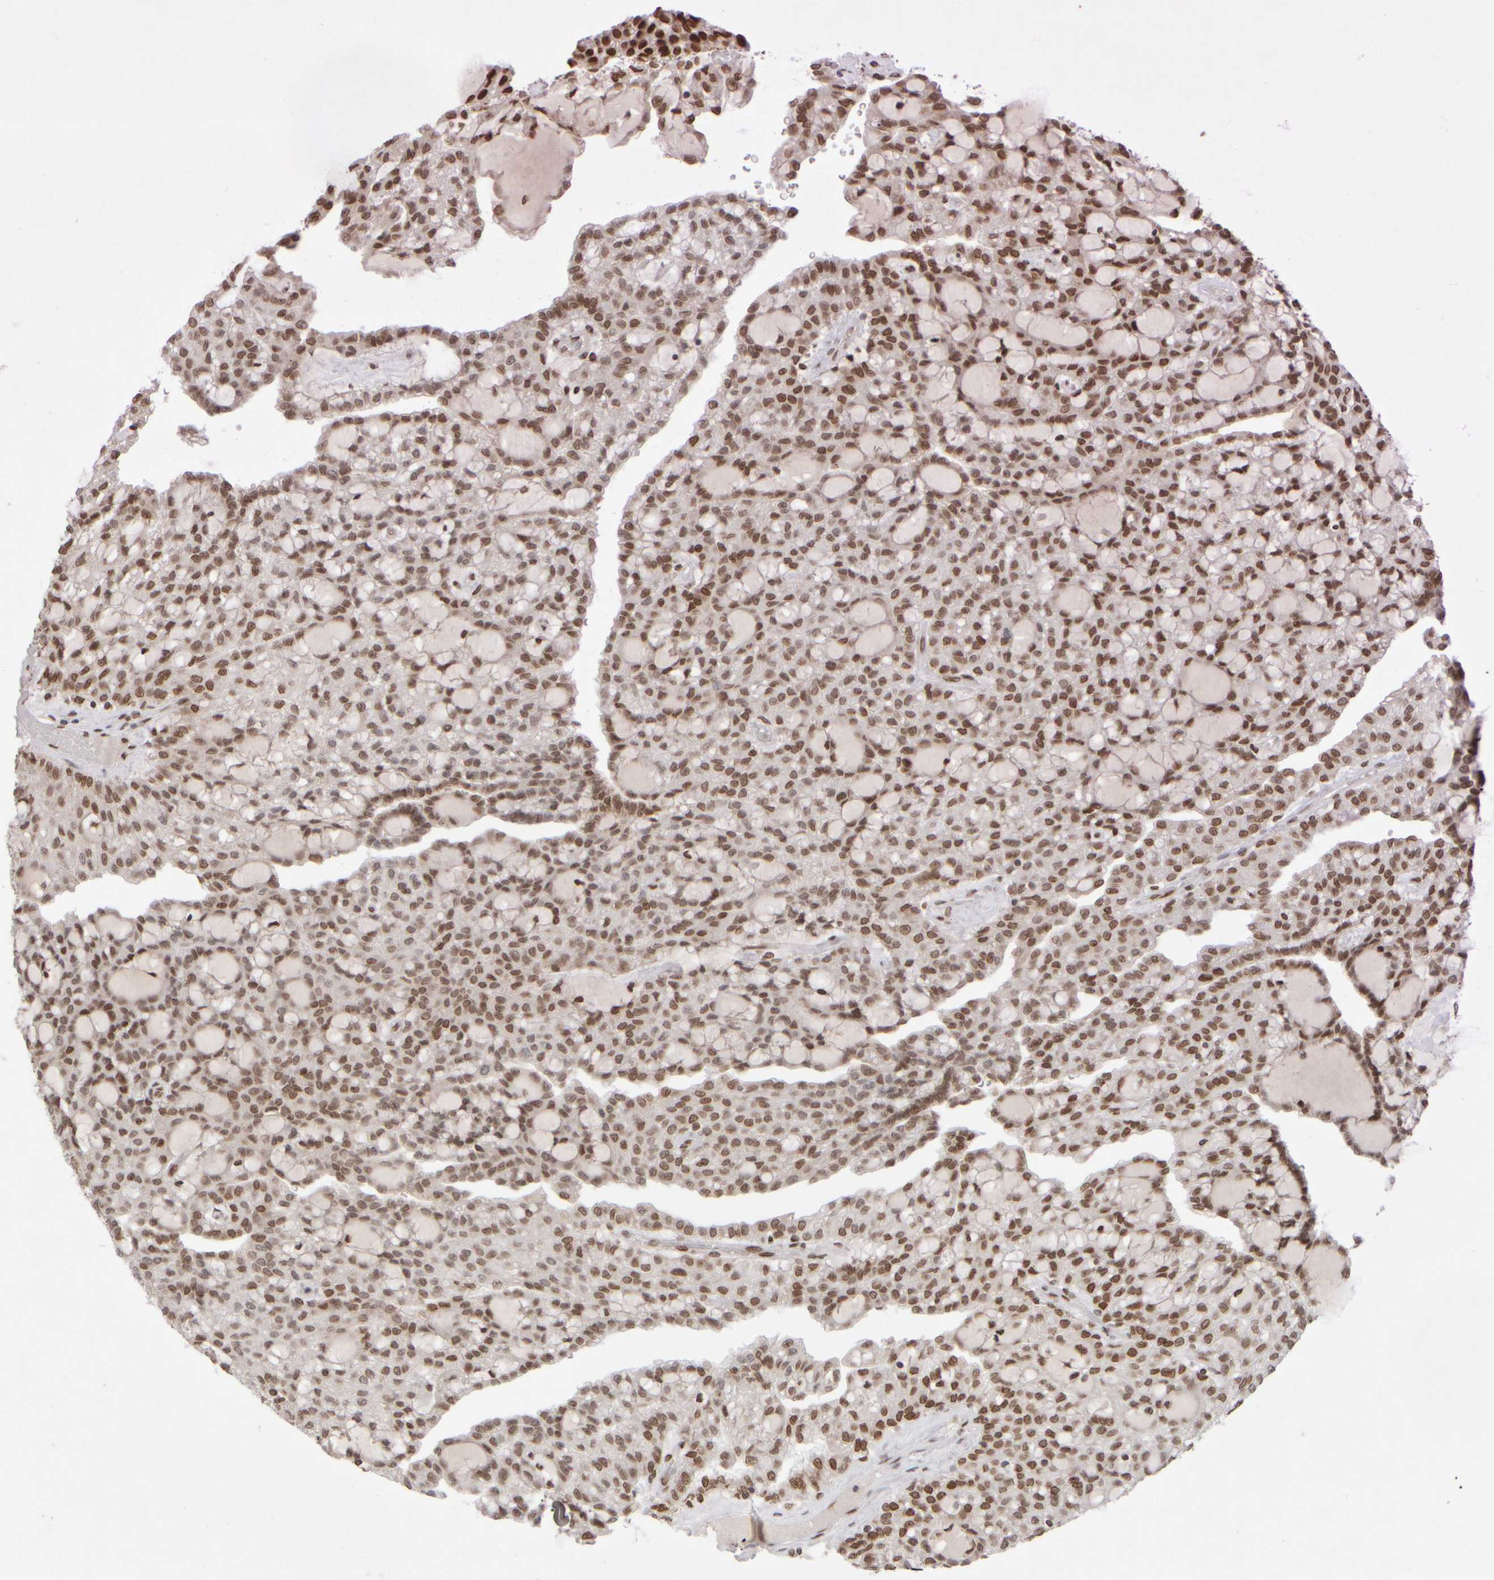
{"staining": {"intensity": "strong", "quantity": ">75%", "location": "nuclear"}, "tissue": "renal cancer", "cell_type": "Tumor cells", "image_type": "cancer", "snomed": [{"axis": "morphology", "description": "Adenocarcinoma, NOS"}, {"axis": "topography", "description": "Kidney"}], "caption": "The histopathology image reveals a brown stain indicating the presence of a protein in the nuclear of tumor cells in renal cancer. The protein of interest is shown in brown color, while the nuclei are stained blue.", "gene": "ZC3HC1", "patient": {"sex": "male", "age": 63}}